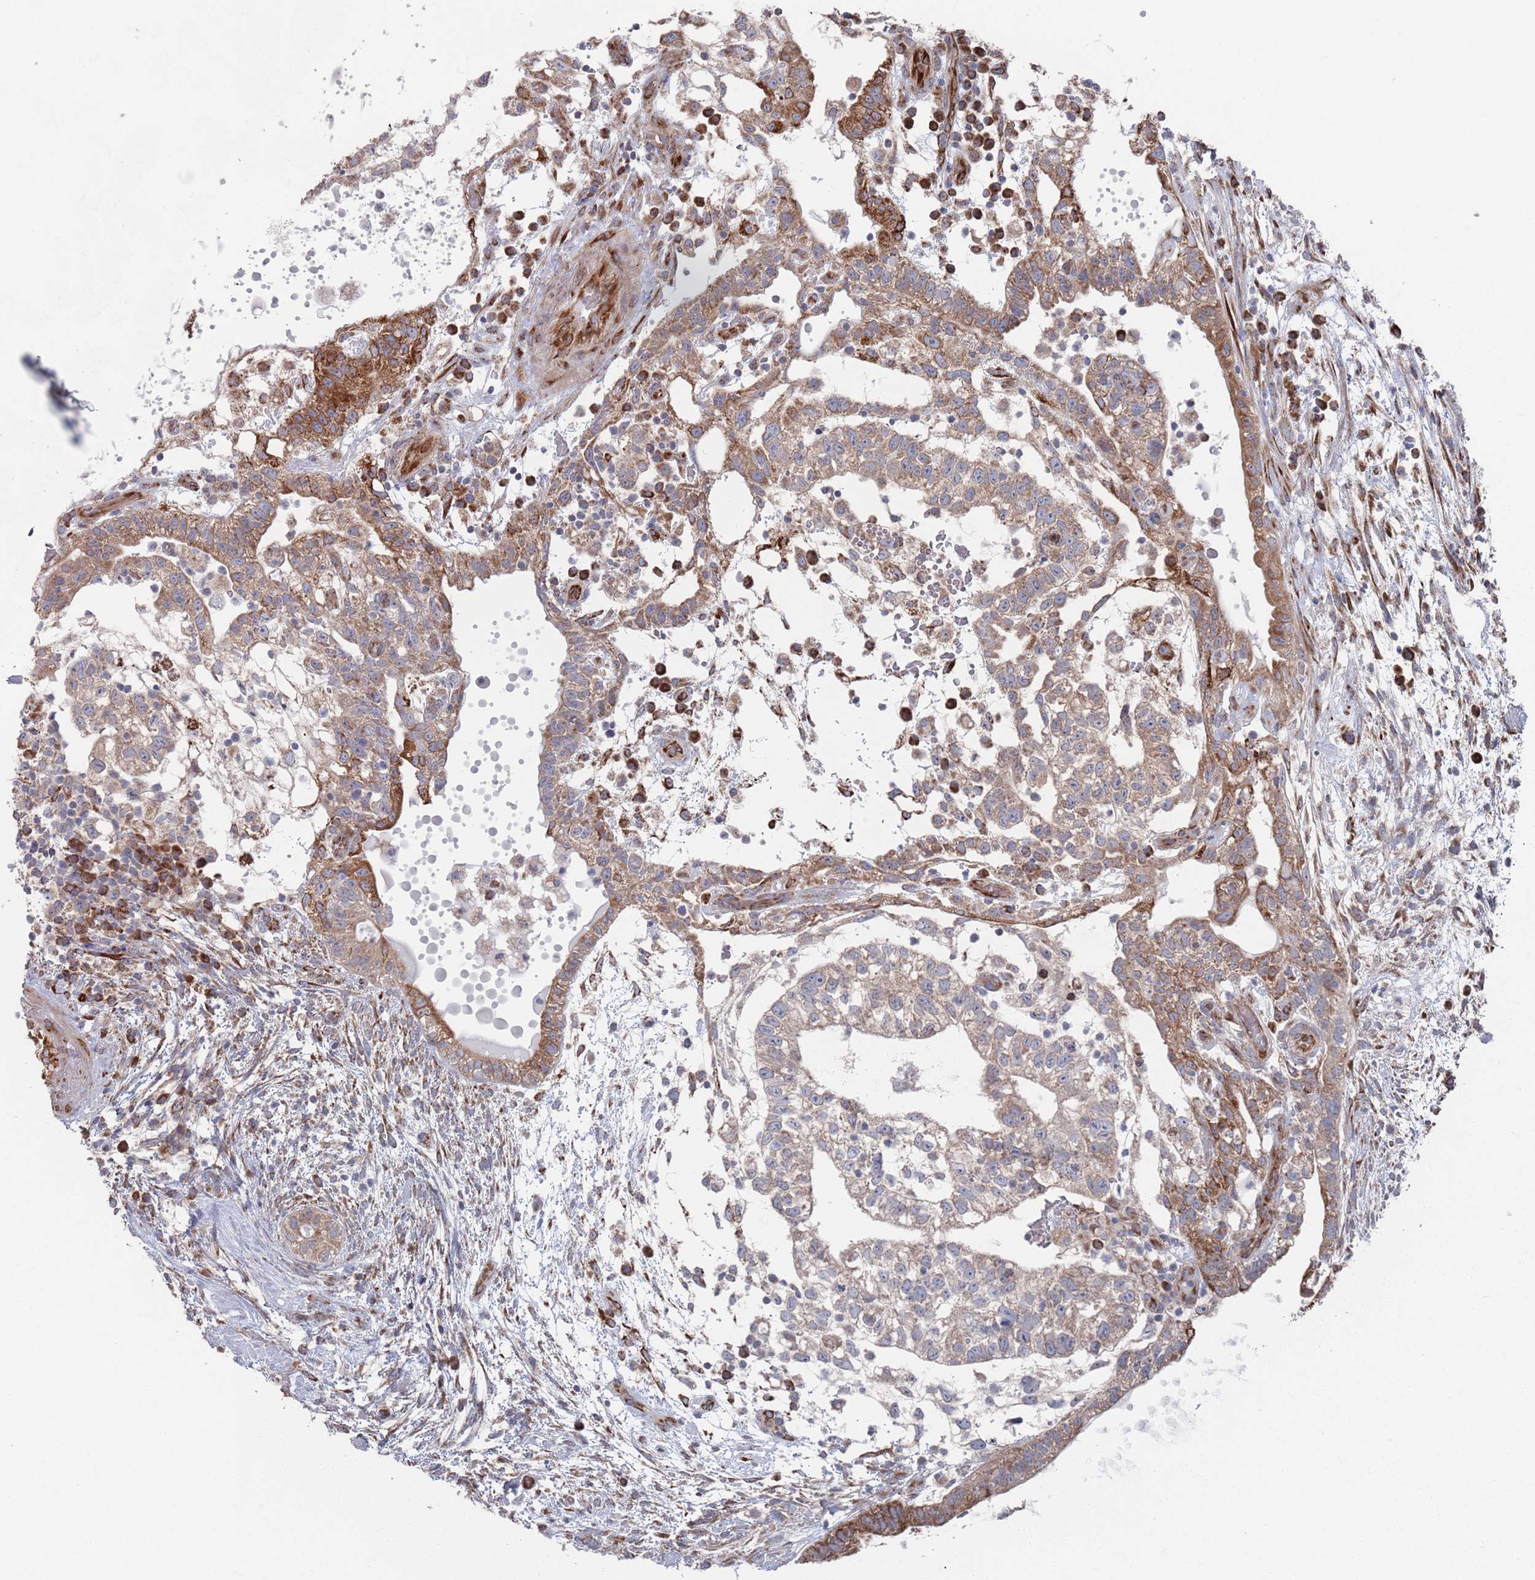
{"staining": {"intensity": "moderate", "quantity": "25%-75%", "location": "cytoplasmic/membranous"}, "tissue": "testis cancer", "cell_type": "Tumor cells", "image_type": "cancer", "snomed": [{"axis": "morphology", "description": "Normal tissue, NOS"}, {"axis": "morphology", "description": "Carcinoma, Embryonal, NOS"}, {"axis": "topography", "description": "Testis"}], "caption": "Tumor cells exhibit moderate cytoplasmic/membranous staining in about 25%-75% of cells in testis embryonal carcinoma.", "gene": "CCDC106", "patient": {"sex": "male", "age": 32}}